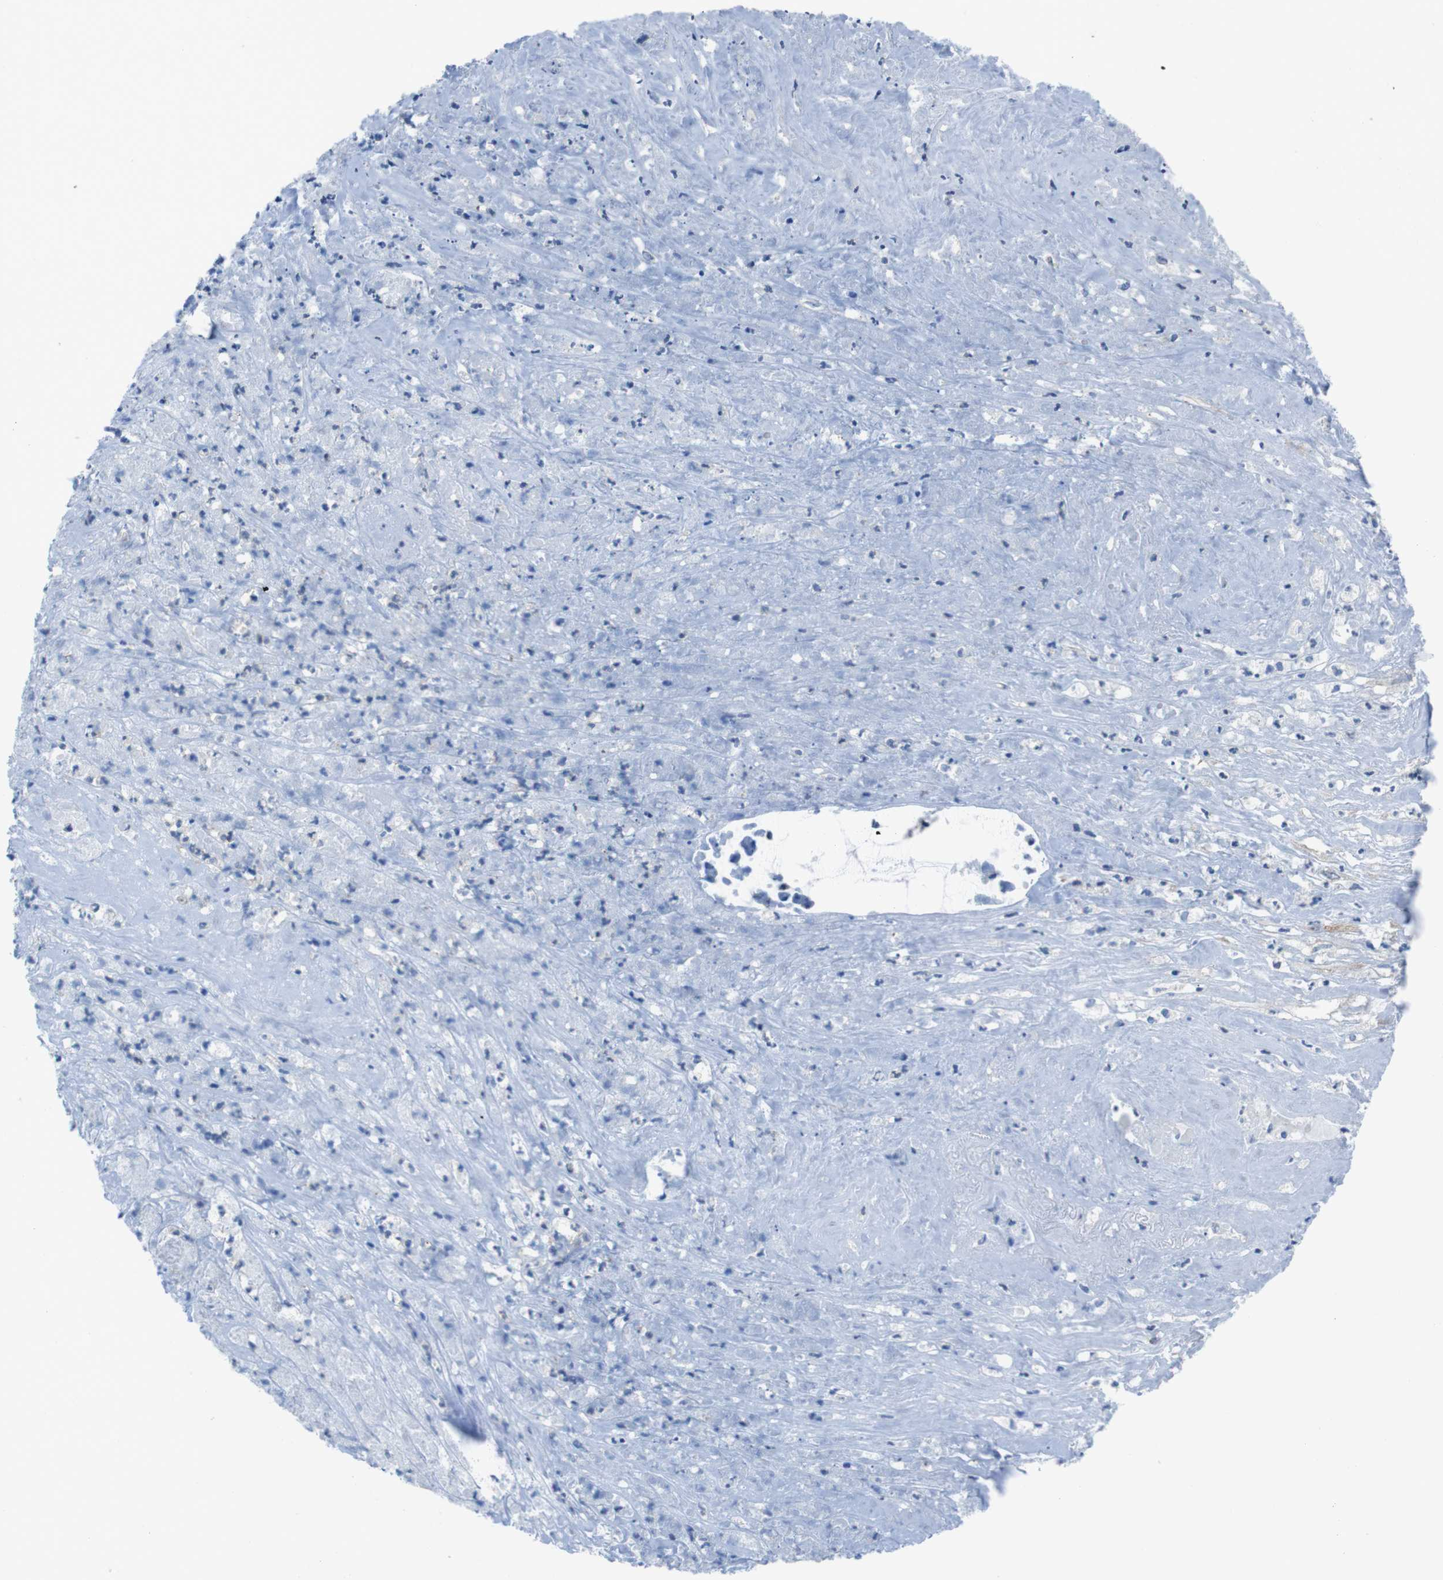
{"staining": {"intensity": "negative", "quantity": "none", "location": "none"}, "tissue": "liver cancer", "cell_type": "Tumor cells", "image_type": "cancer", "snomed": [{"axis": "morphology", "description": "Cholangiocarcinoma"}, {"axis": "topography", "description": "Liver"}], "caption": "Micrograph shows no significant protein expression in tumor cells of liver cancer (cholangiocarcinoma).", "gene": "DIAPH2", "patient": {"sex": "female", "age": 61}}